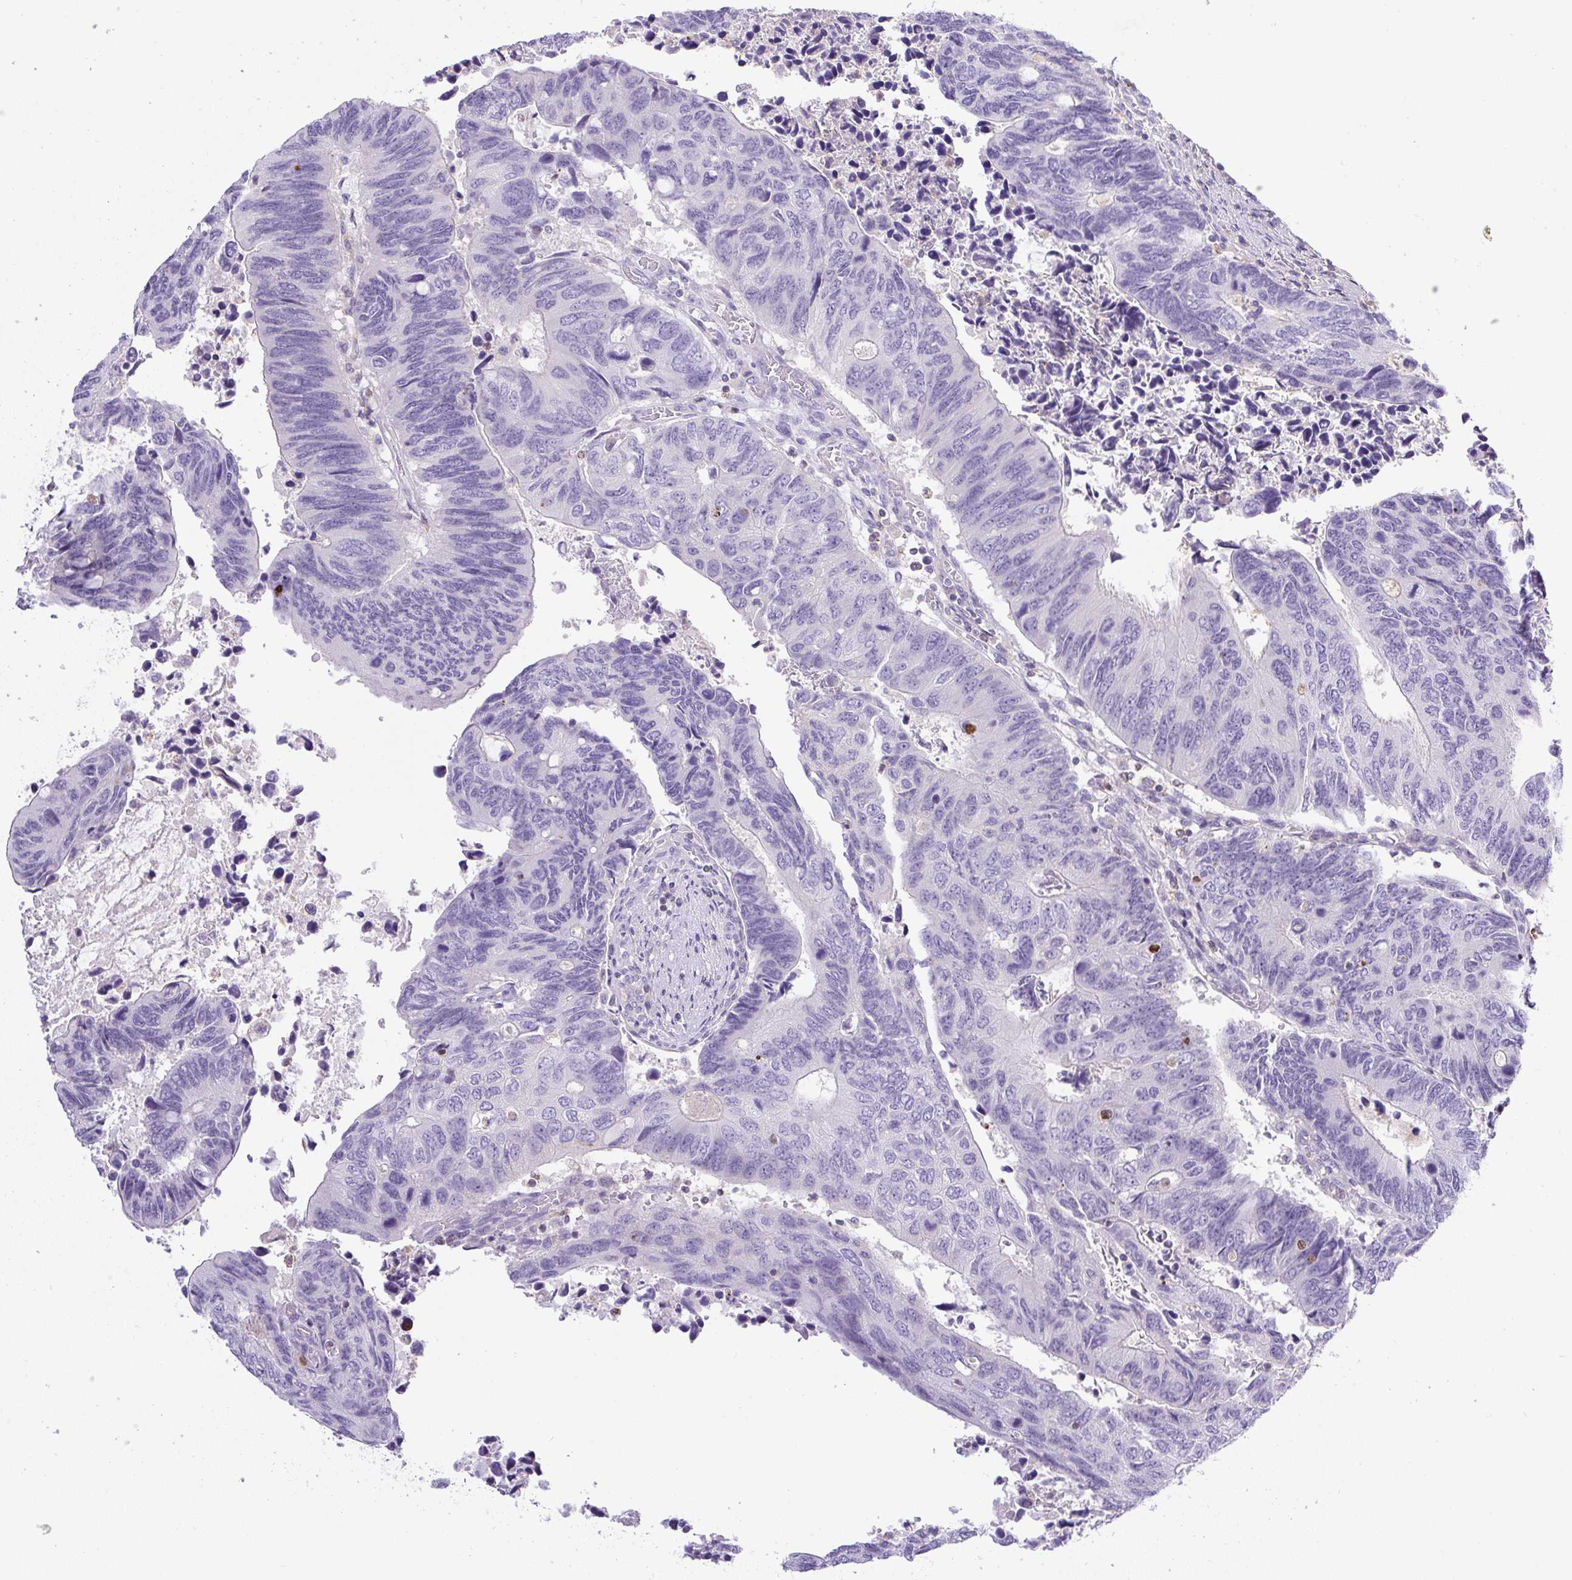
{"staining": {"intensity": "negative", "quantity": "none", "location": "none"}, "tissue": "colorectal cancer", "cell_type": "Tumor cells", "image_type": "cancer", "snomed": [{"axis": "morphology", "description": "Adenocarcinoma, NOS"}, {"axis": "topography", "description": "Colon"}], "caption": "High magnification brightfield microscopy of adenocarcinoma (colorectal) stained with DAB (brown) and counterstained with hematoxylin (blue): tumor cells show no significant staining.", "gene": "PIP5KL1", "patient": {"sex": "male", "age": 87}}